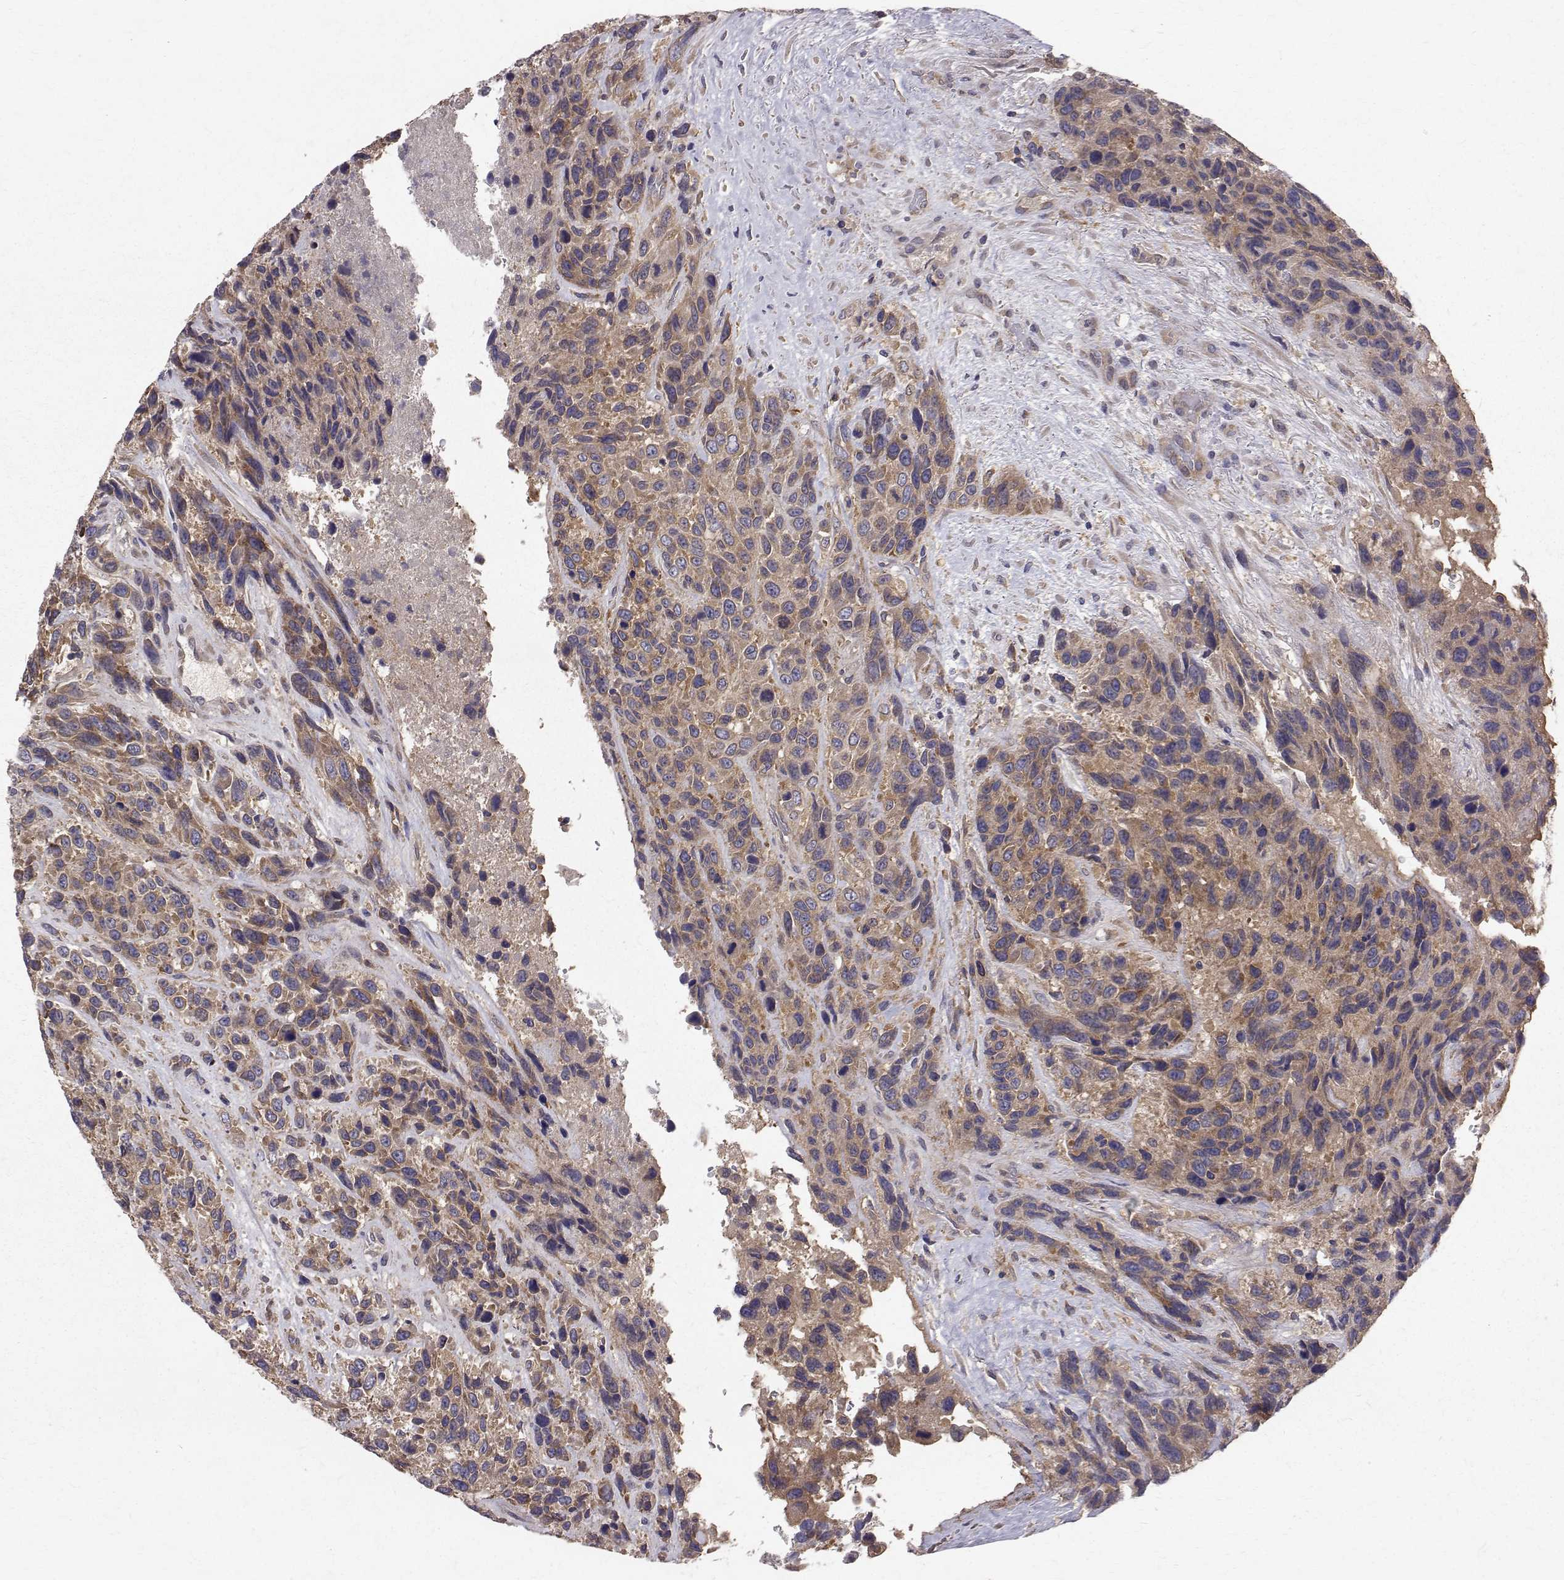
{"staining": {"intensity": "moderate", "quantity": ">75%", "location": "cytoplasmic/membranous"}, "tissue": "urothelial cancer", "cell_type": "Tumor cells", "image_type": "cancer", "snomed": [{"axis": "morphology", "description": "Urothelial carcinoma, High grade"}, {"axis": "topography", "description": "Urinary bladder"}], "caption": "A photomicrograph of human urothelial carcinoma (high-grade) stained for a protein displays moderate cytoplasmic/membranous brown staining in tumor cells.", "gene": "FARSB", "patient": {"sex": "female", "age": 70}}